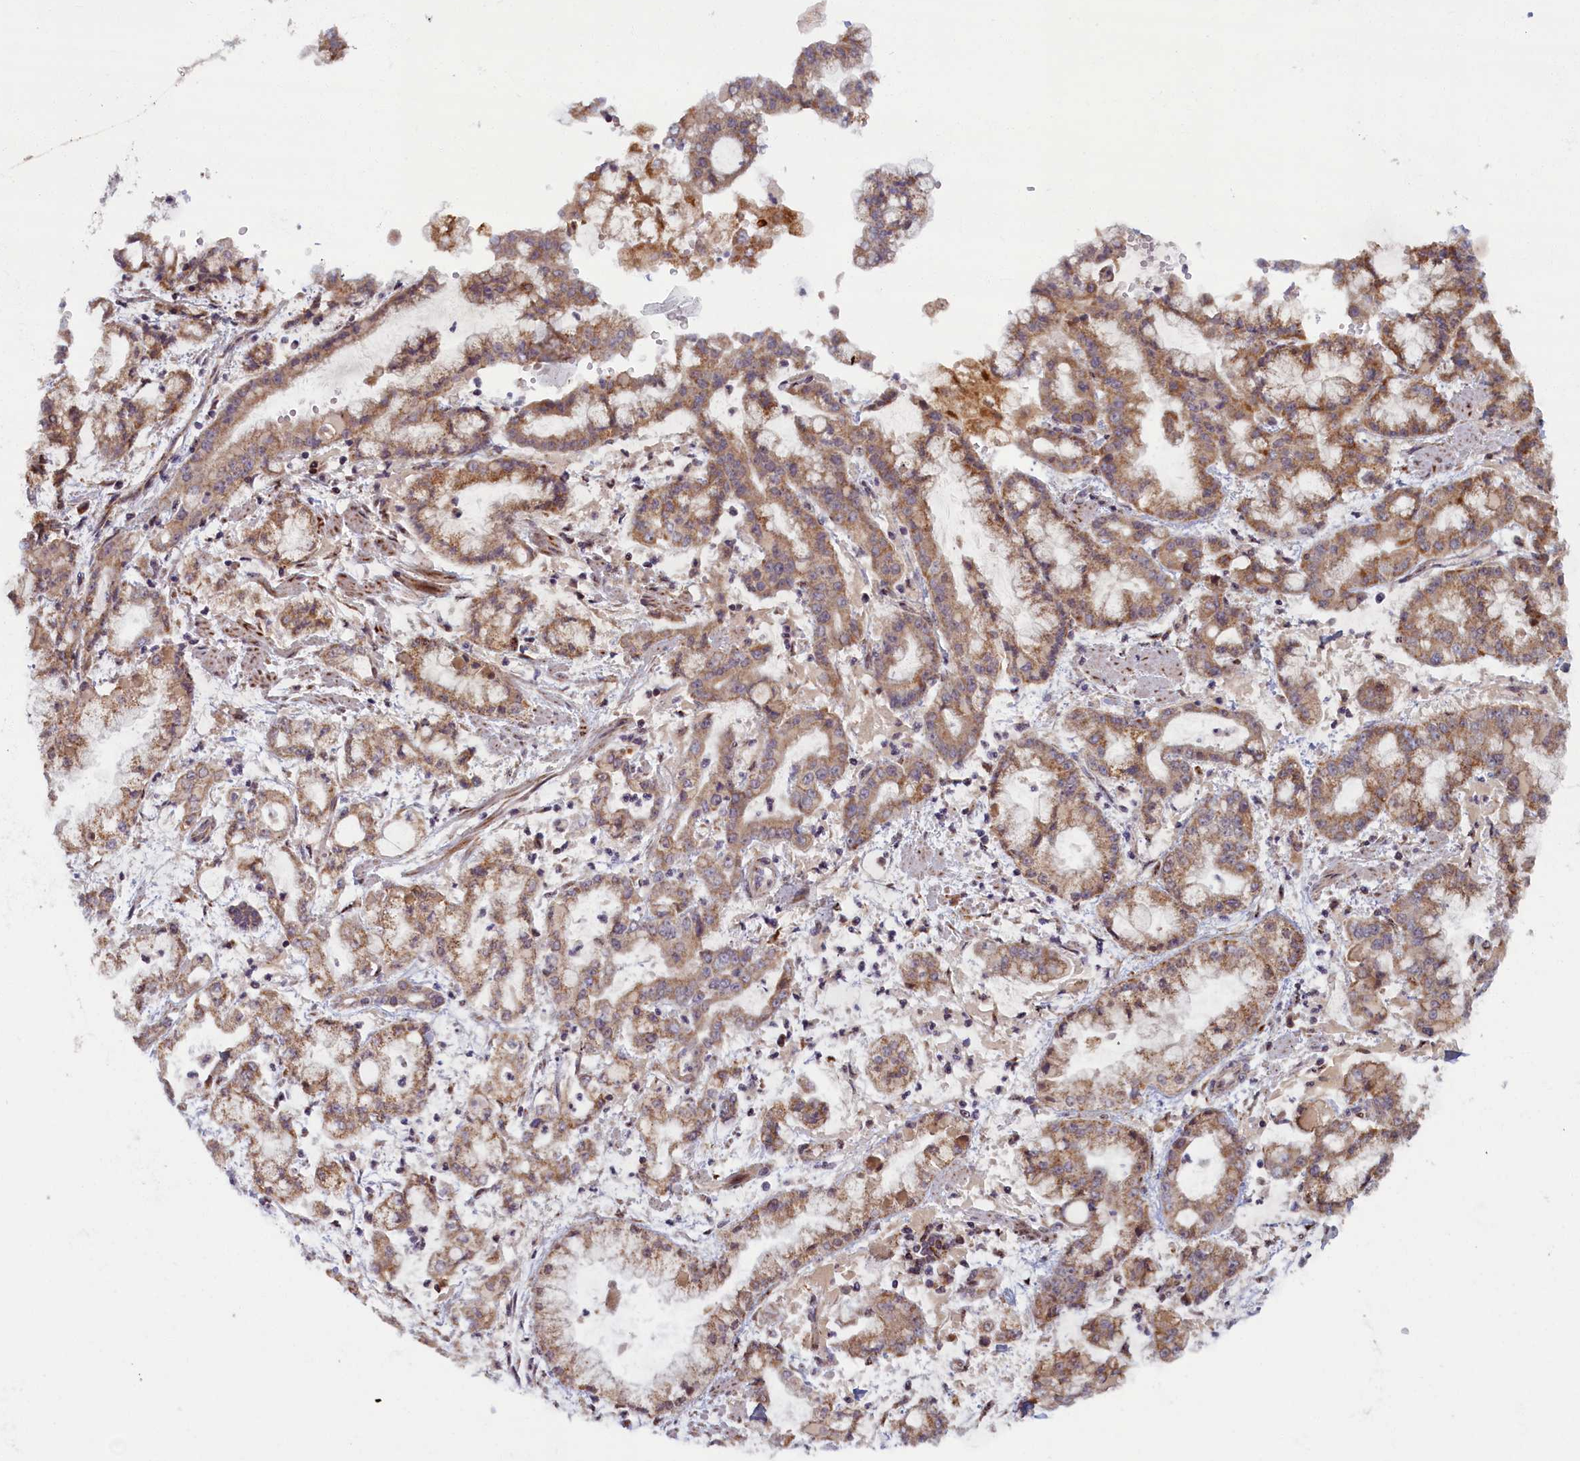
{"staining": {"intensity": "moderate", "quantity": ">75%", "location": "cytoplasmic/membranous"}, "tissue": "stomach cancer", "cell_type": "Tumor cells", "image_type": "cancer", "snomed": [{"axis": "morphology", "description": "Adenocarcinoma, NOS"}, {"axis": "topography", "description": "Stomach"}], "caption": "Immunohistochemical staining of stomach cancer shows medium levels of moderate cytoplasmic/membranous positivity in about >75% of tumor cells. (DAB = brown stain, brightfield microscopy at high magnification).", "gene": "PLA2G10", "patient": {"sex": "male", "age": 76}}